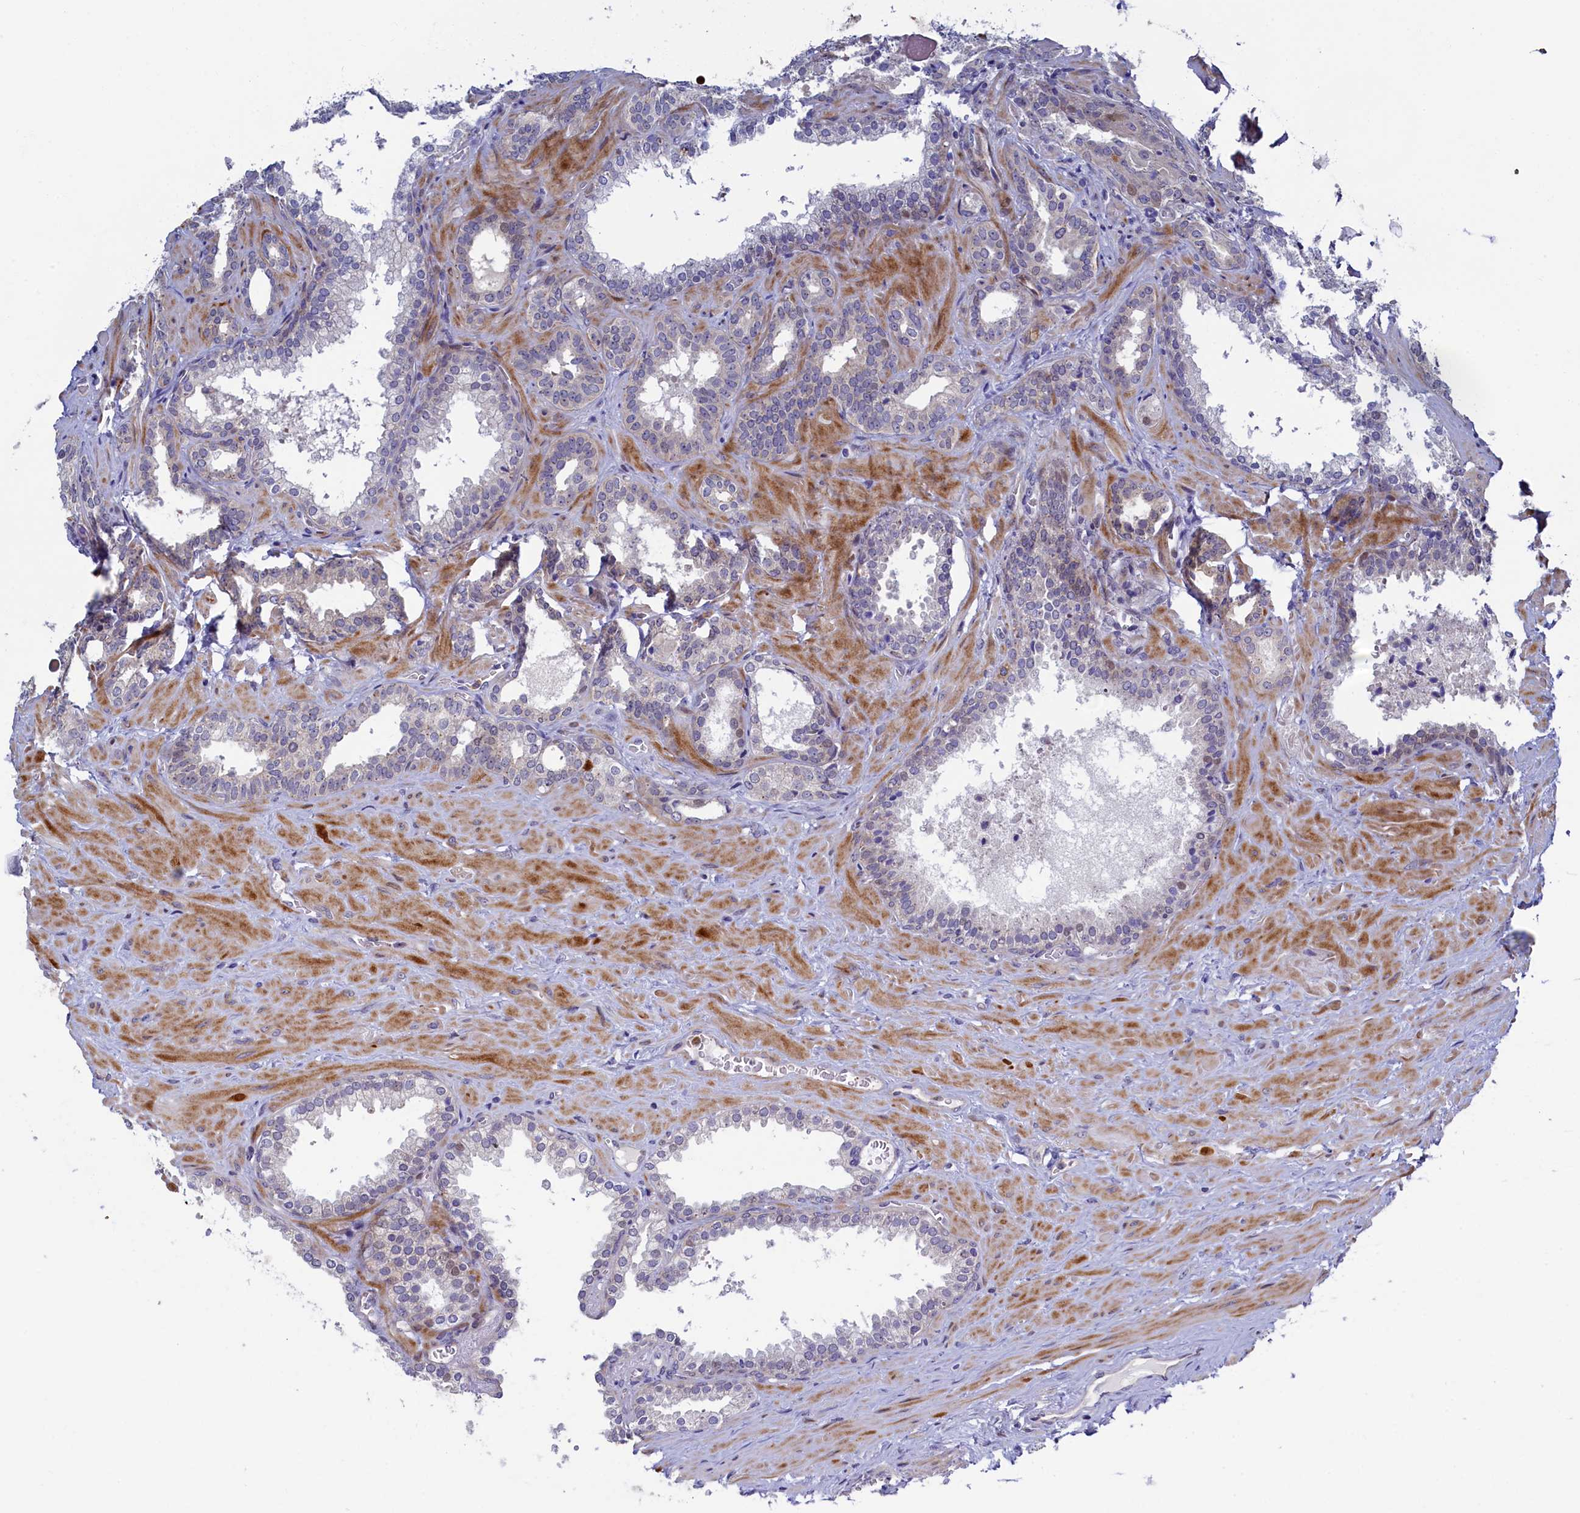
{"staining": {"intensity": "negative", "quantity": "none", "location": "none"}, "tissue": "prostate cancer", "cell_type": "Tumor cells", "image_type": "cancer", "snomed": [{"axis": "morphology", "description": "Adenocarcinoma, High grade"}, {"axis": "topography", "description": "Prostate"}], "caption": "Tumor cells show no significant expression in high-grade adenocarcinoma (prostate).", "gene": "PIK3C3", "patient": {"sex": "male", "age": 64}}